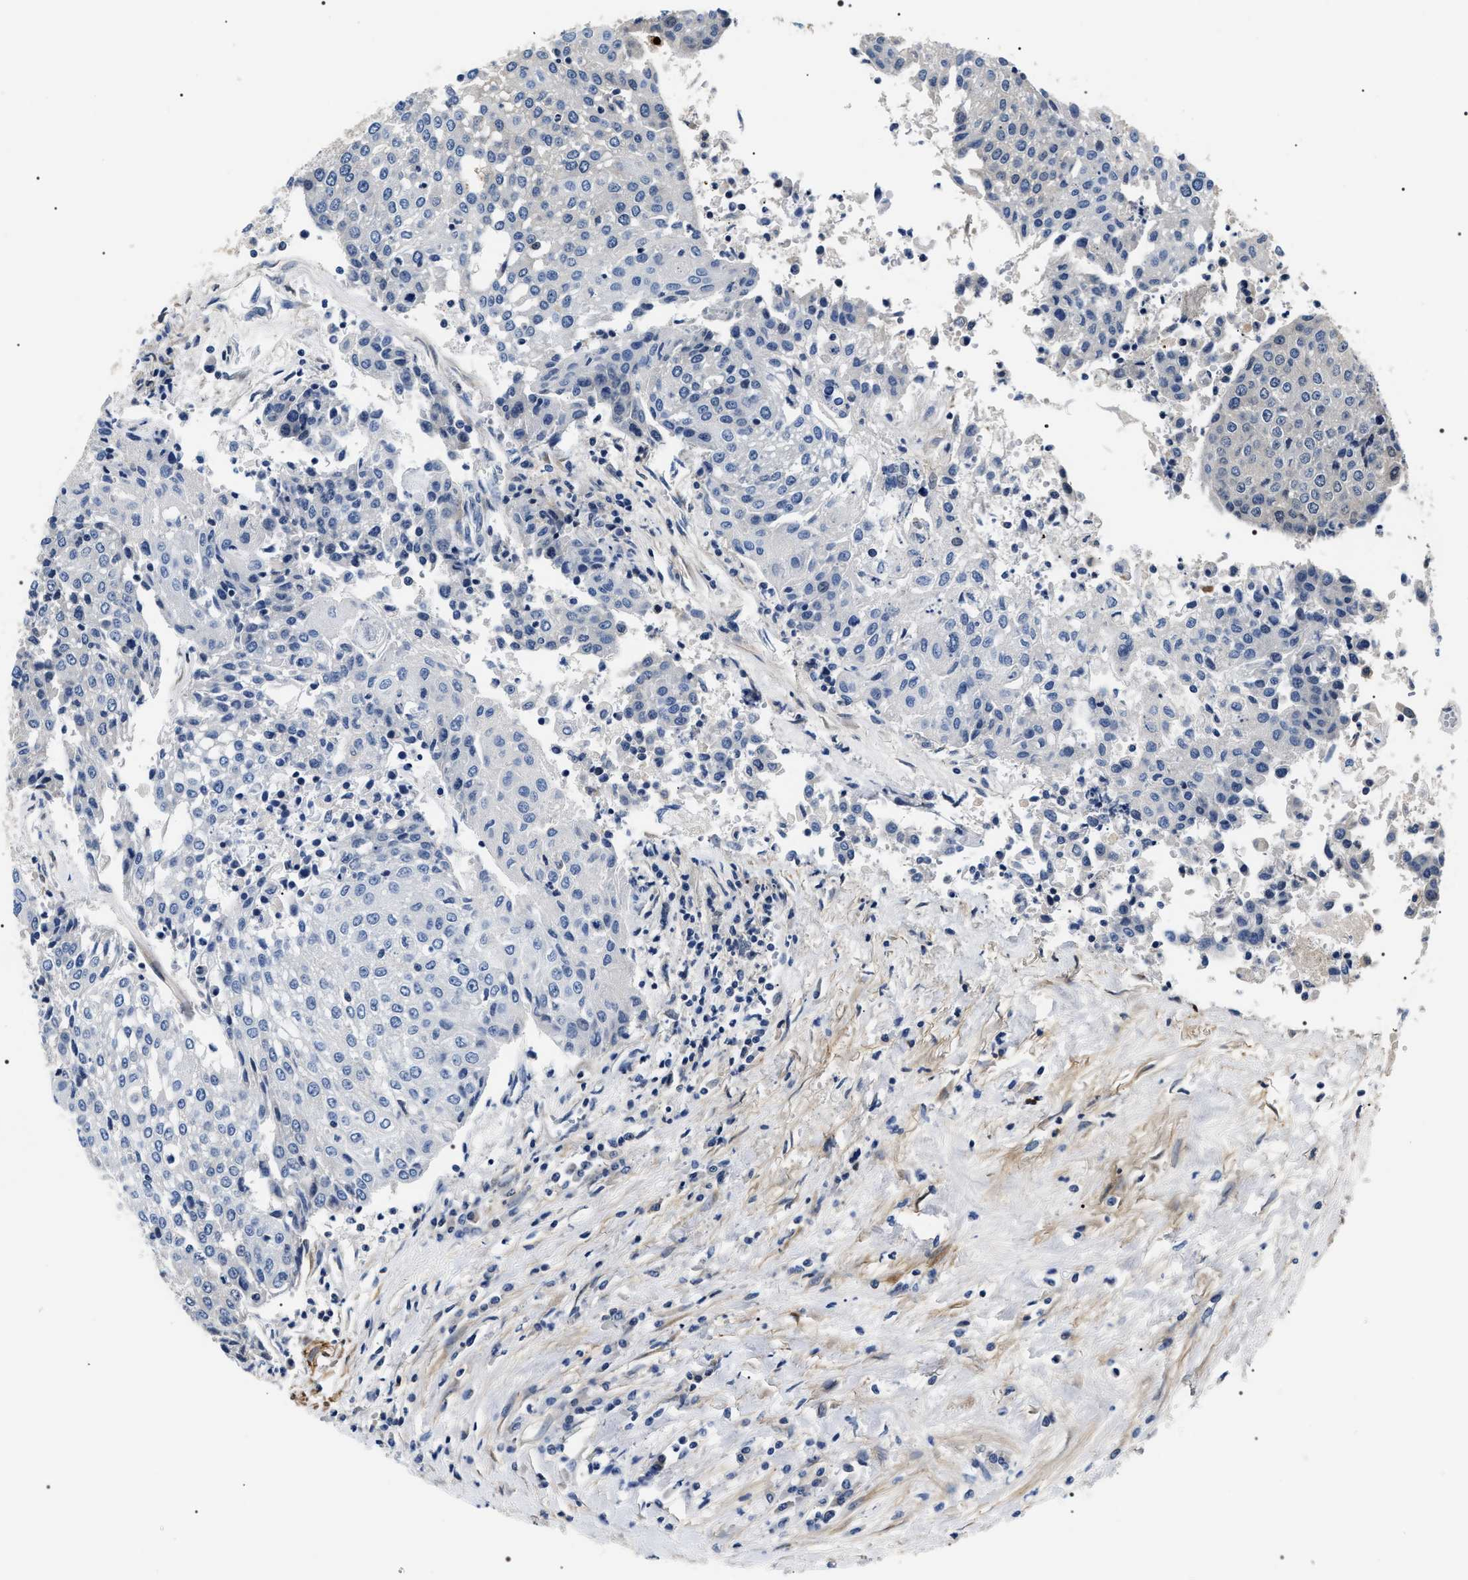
{"staining": {"intensity": "negative", "quantity": "none", "location": "none"}, "tissue": "urothelial cancer", "cell_type": "Tumor cells", "image_type": "cancer", "snomed": [{"axis": "morphology", "description": "Urothelial carcinoma, High grade"}, {"axis": "topography", "description": "Urinary bladder"}], "caption": "Immunohistochemistry of high-grade urothelial carcinoma reveals no staining in tumor cells. (IHC, brightfield microscopy, high magnification).", "gene": "BAG2", "patient": {"sex": "female", "age": 85}}